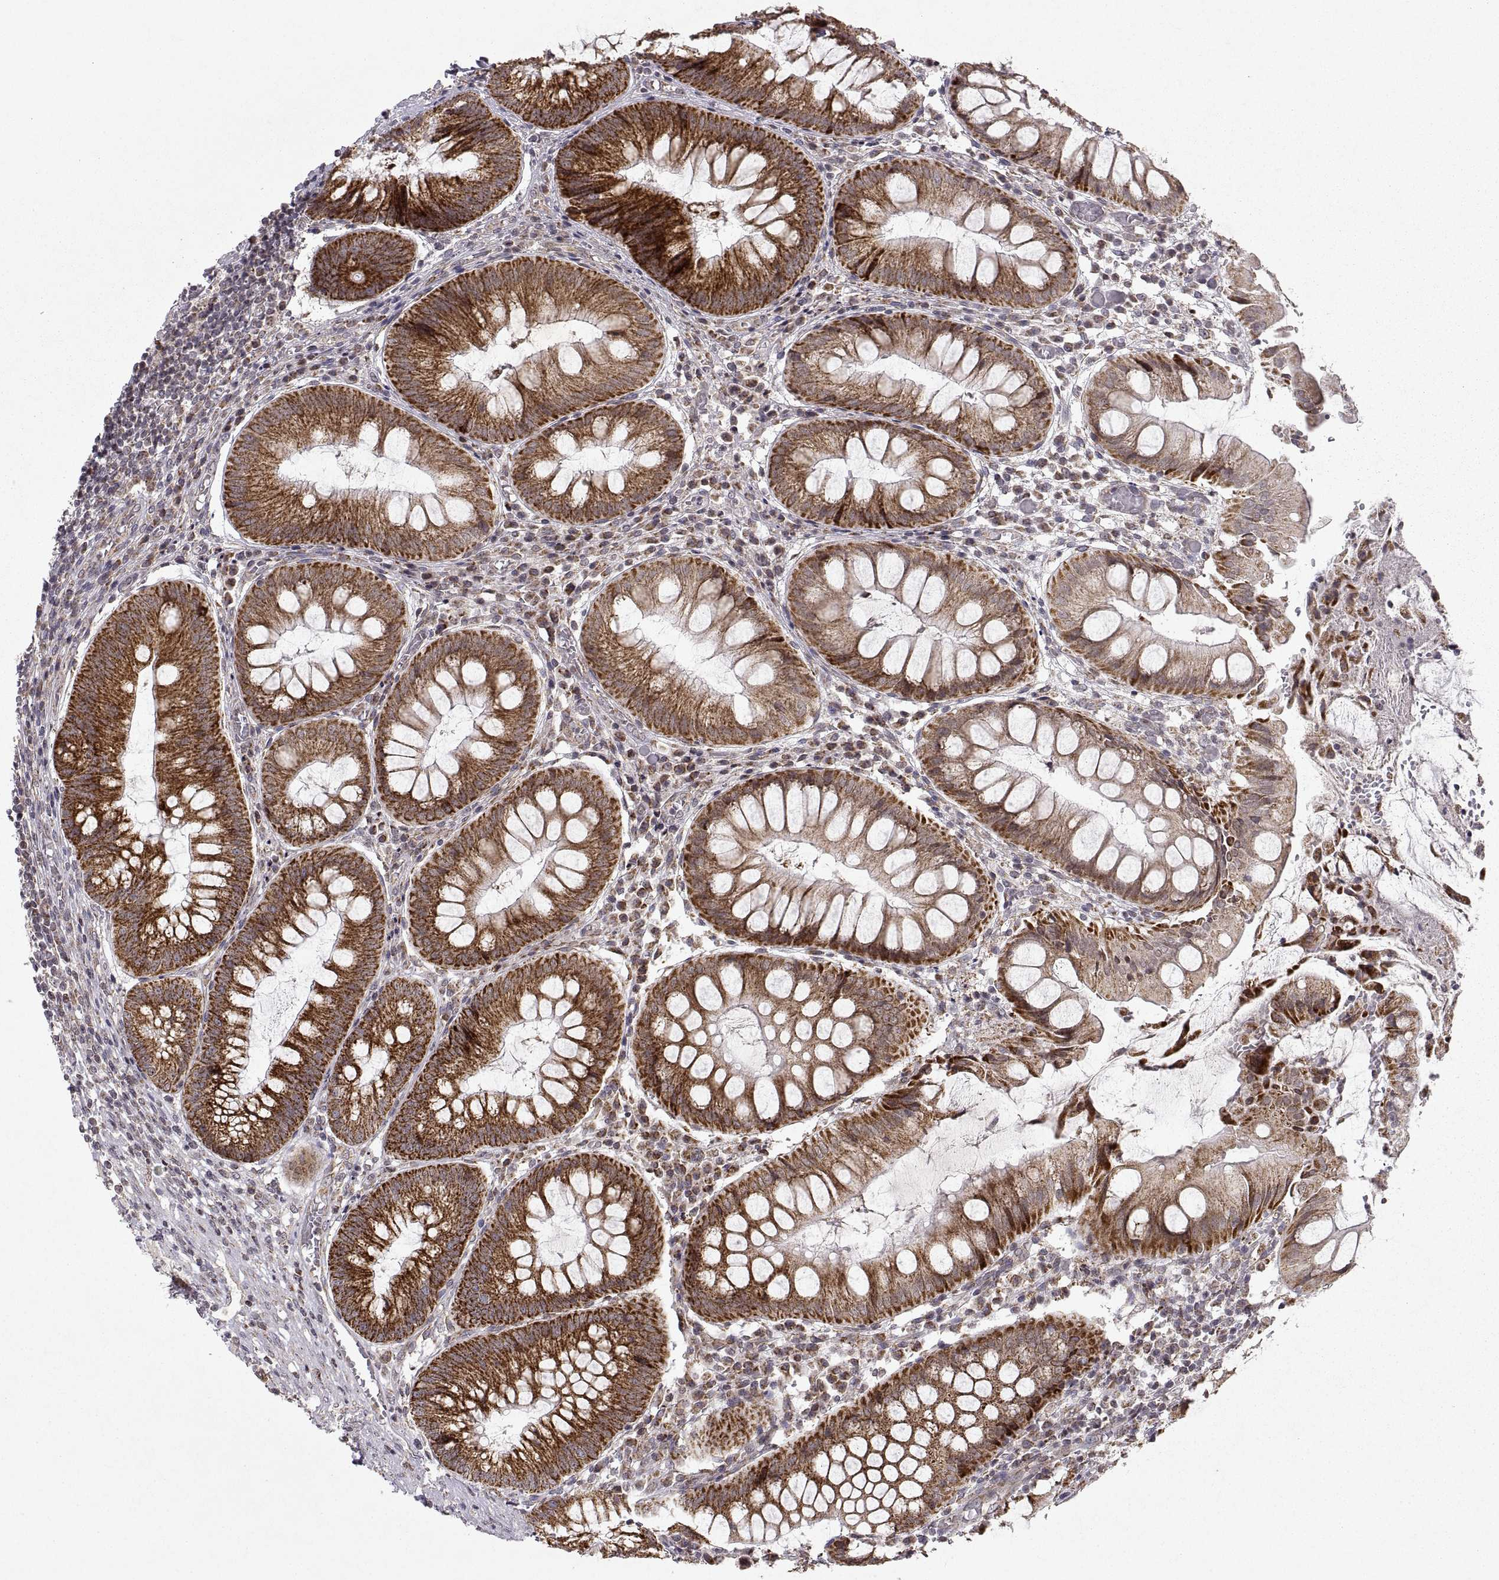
{"staining": {"intensity": "strong", "quantity": ">75%", "location": "cytoplasmic/membranous"}, "tissue": "appendix", "cell_type": "Glandular cells", "image_type": "normal", "snomed": [{"axis": "morphology", "description": "Normal tissue, NOS"}, {"axis": "morphology", "description": "Inflammation, NOS"}, {"axis": "topography", "description": "Appendix"}], "caption": "Protein analysis of normal appendix shows strong cytoplasmic/membranous staining in approximately >75% of glandular cells.", "gene": "MANBAL", "patient": {"sex": "male", "age": 16}}